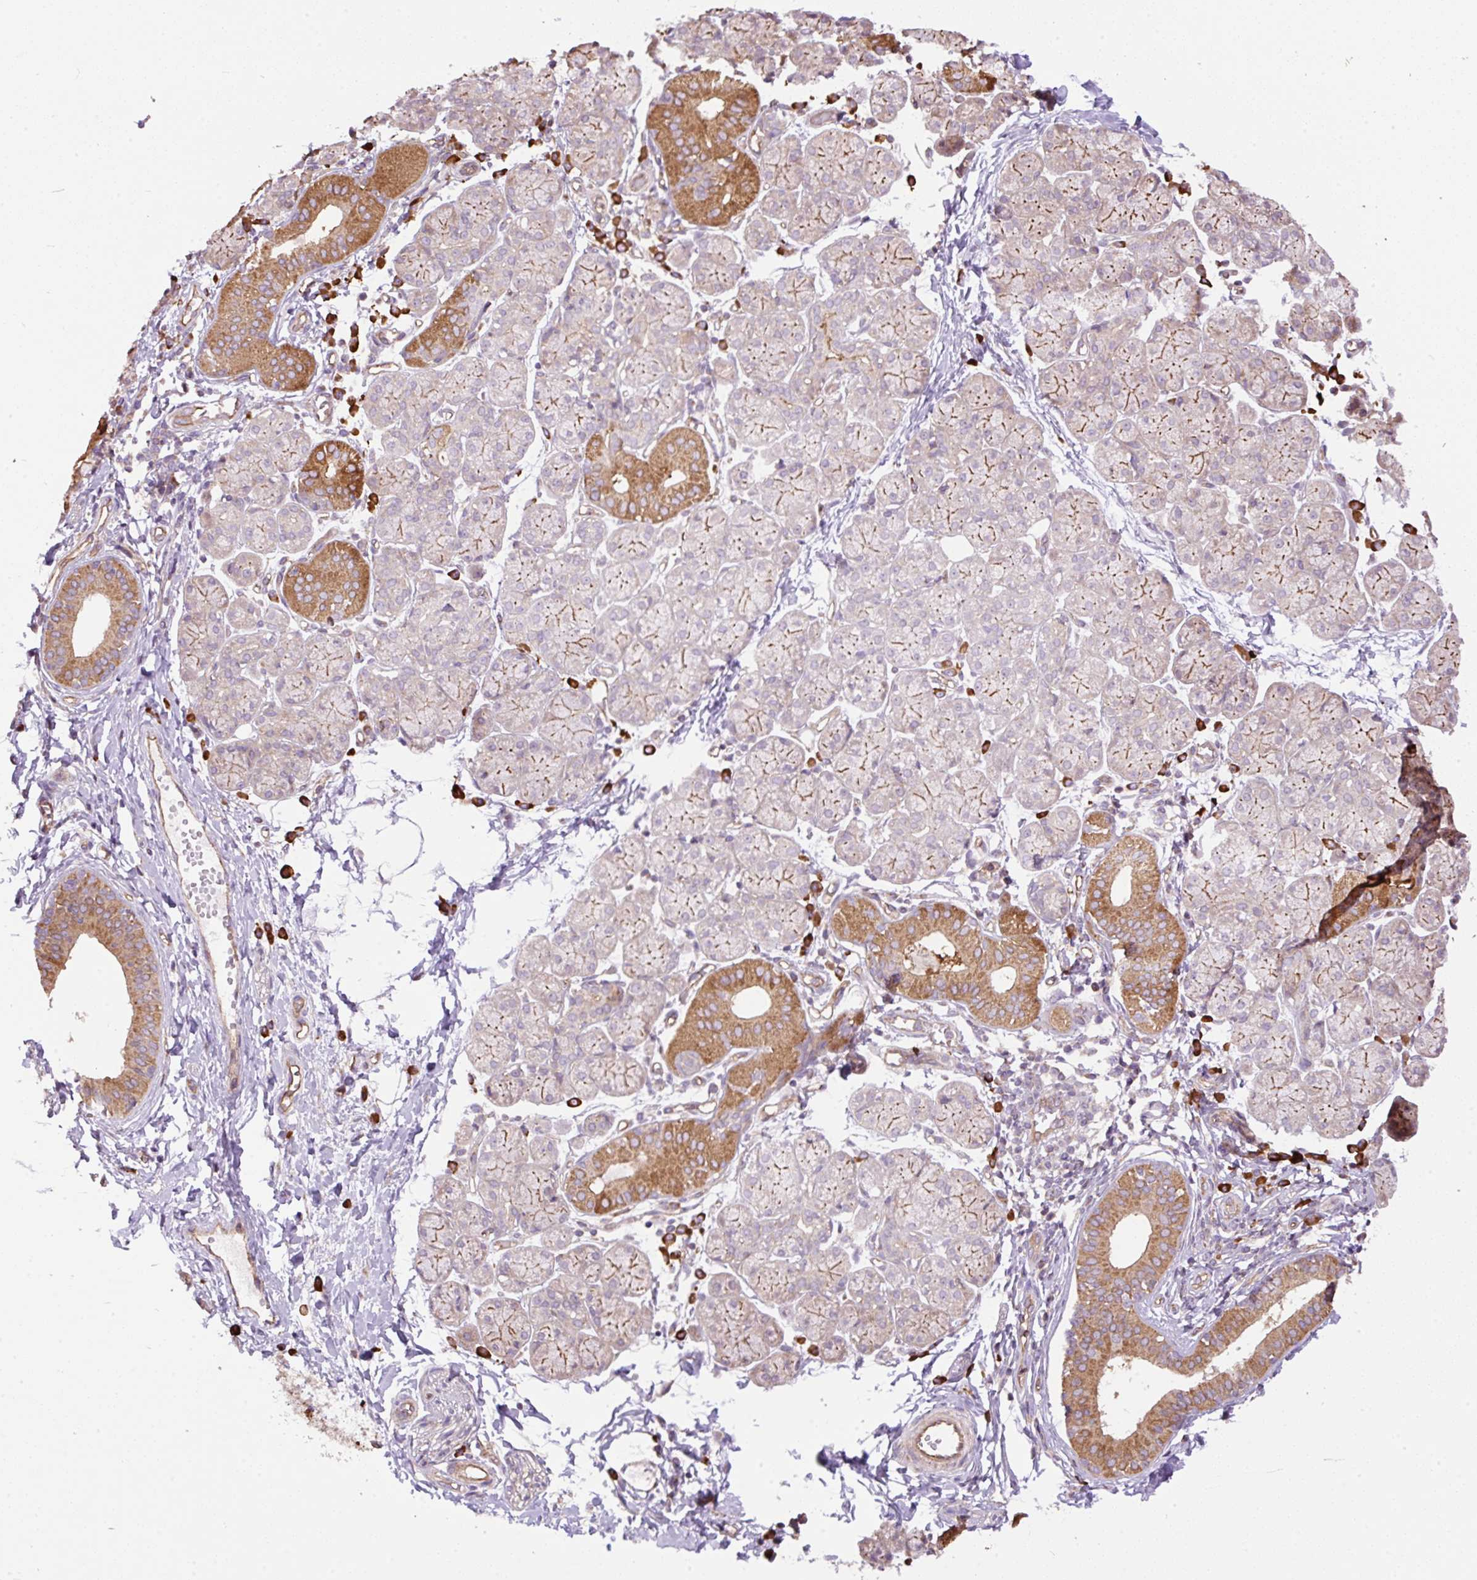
{"staining": {"intensity": "strong", "quantity": "<25%", "location": "cytoplasmic/membranous"}, "tissue": "salivary gland", "cell_type": "Glandular cells", "image_type": "normal", "snomed": [{"axis": "morphology", "description": "Normal tissue, NOS"}, {"axis": "morphology", "description": "Inflammation, NOS"}, {"axis": "topography", "description": "Lymph node"}, {"axis": "topography", "description": "Salivary gland"}], "caption": "Immunohistochemical staining of unremarkable human salivary gland shows medium levels of strong cytoplasmic/membranous expression in approximately <25% of glandular cells. The staining was performed using DAB, with brown indicating positive protein expression. Nuclei are stained blue with hematoxylin.", "gene": "PPME1", "patient": {"sex": "male", "age": 3}}